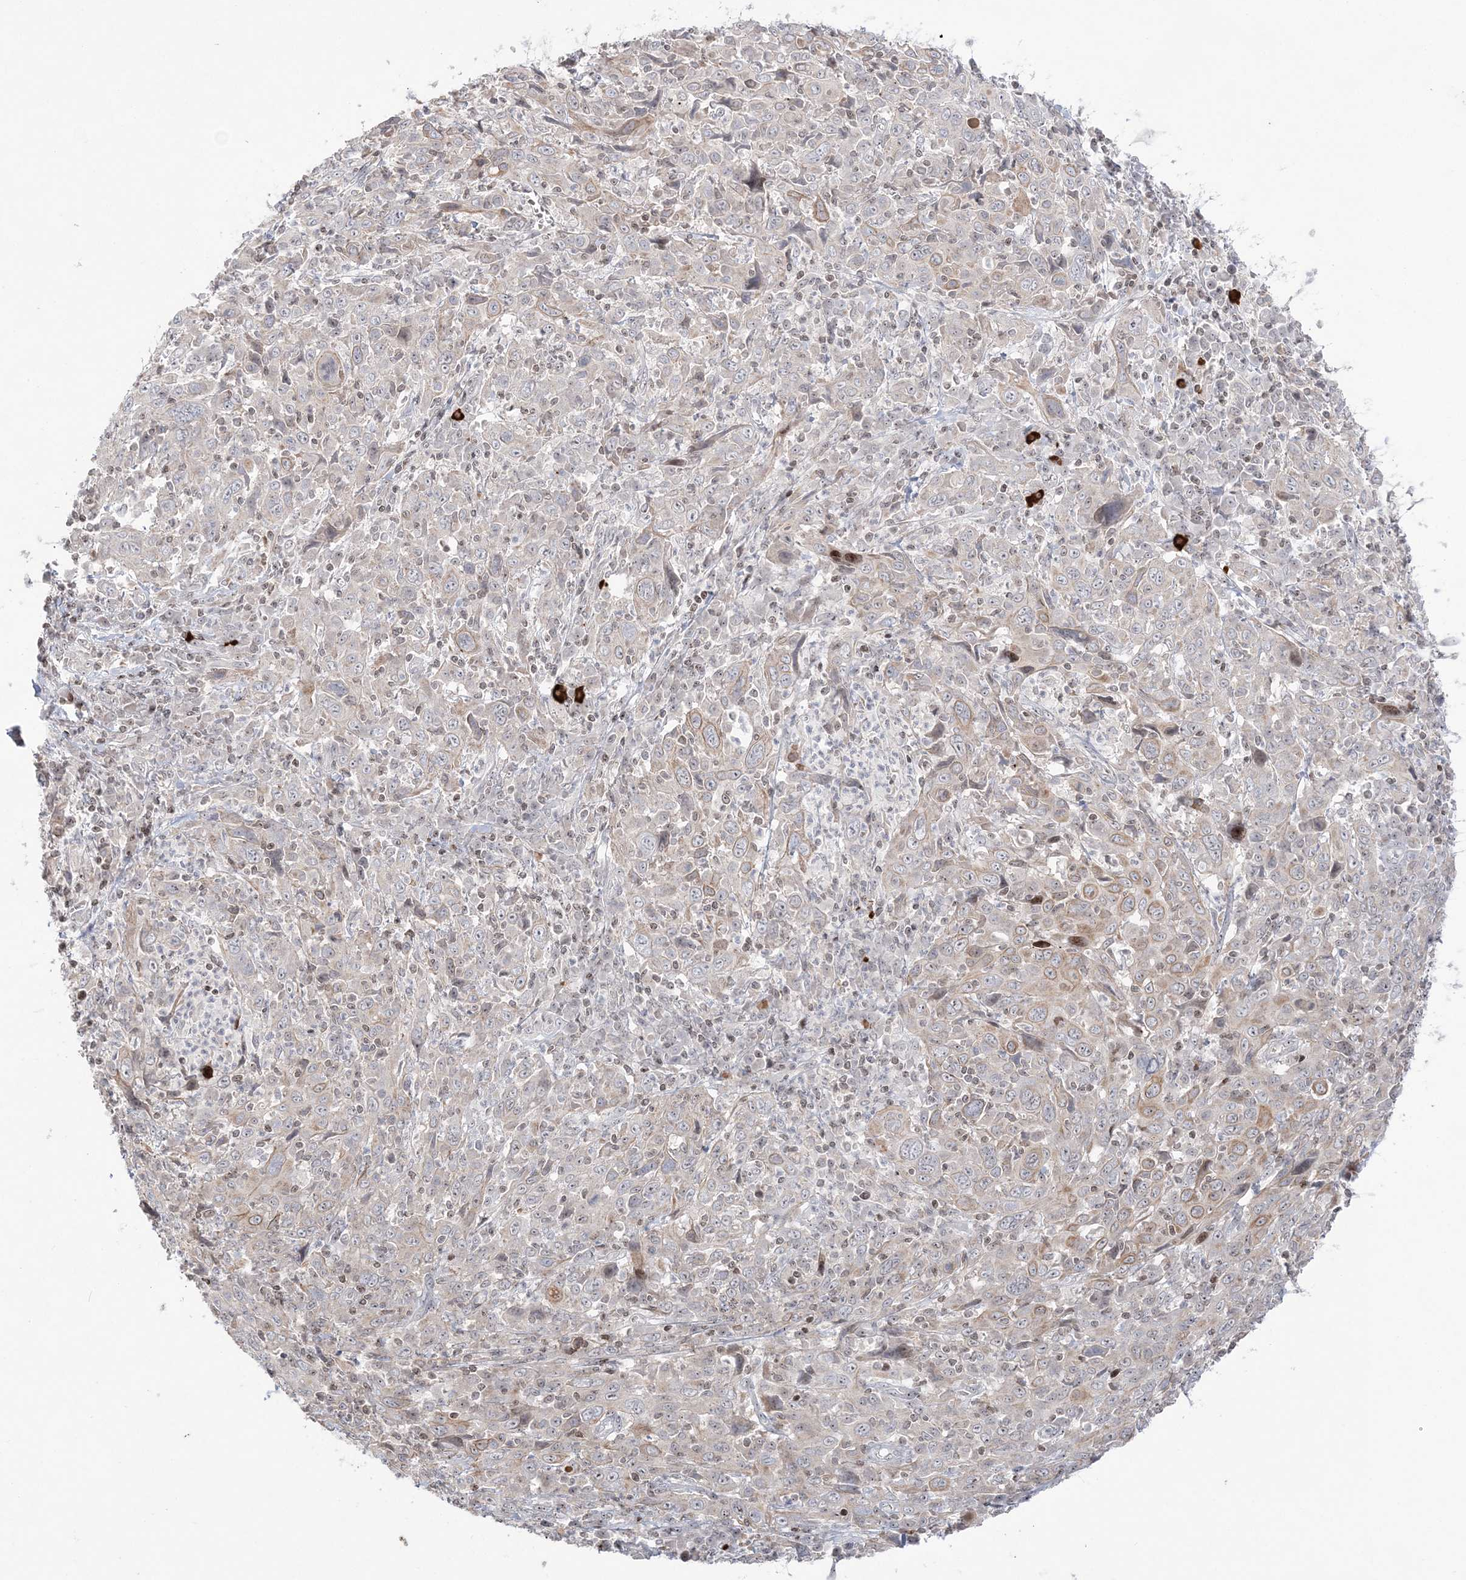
{"staining": {"intensity": "weak", "quantity": "<25%", "location": "cytoplasmic/membranous"}, "tissue": "cervical cancer", "cell_type": "Tumor cells", "image_type": "cancer", "snomed": [{"axis": "morphology", "description": "Squamous cell carcinoma, NOS"}, {"axis": "topography", "description": "Cervix"}], "caption": "An IHC histopathology image of squamous cell carcinoma (cervical) is shown. There is no staining in tumor cells of squamous cell carcinoma (cervical). (Brightfield microscopy of DAB IHC at high magnification).", "gene": "SH3BP4", "patient": {"sex": "female", "age": 46}}